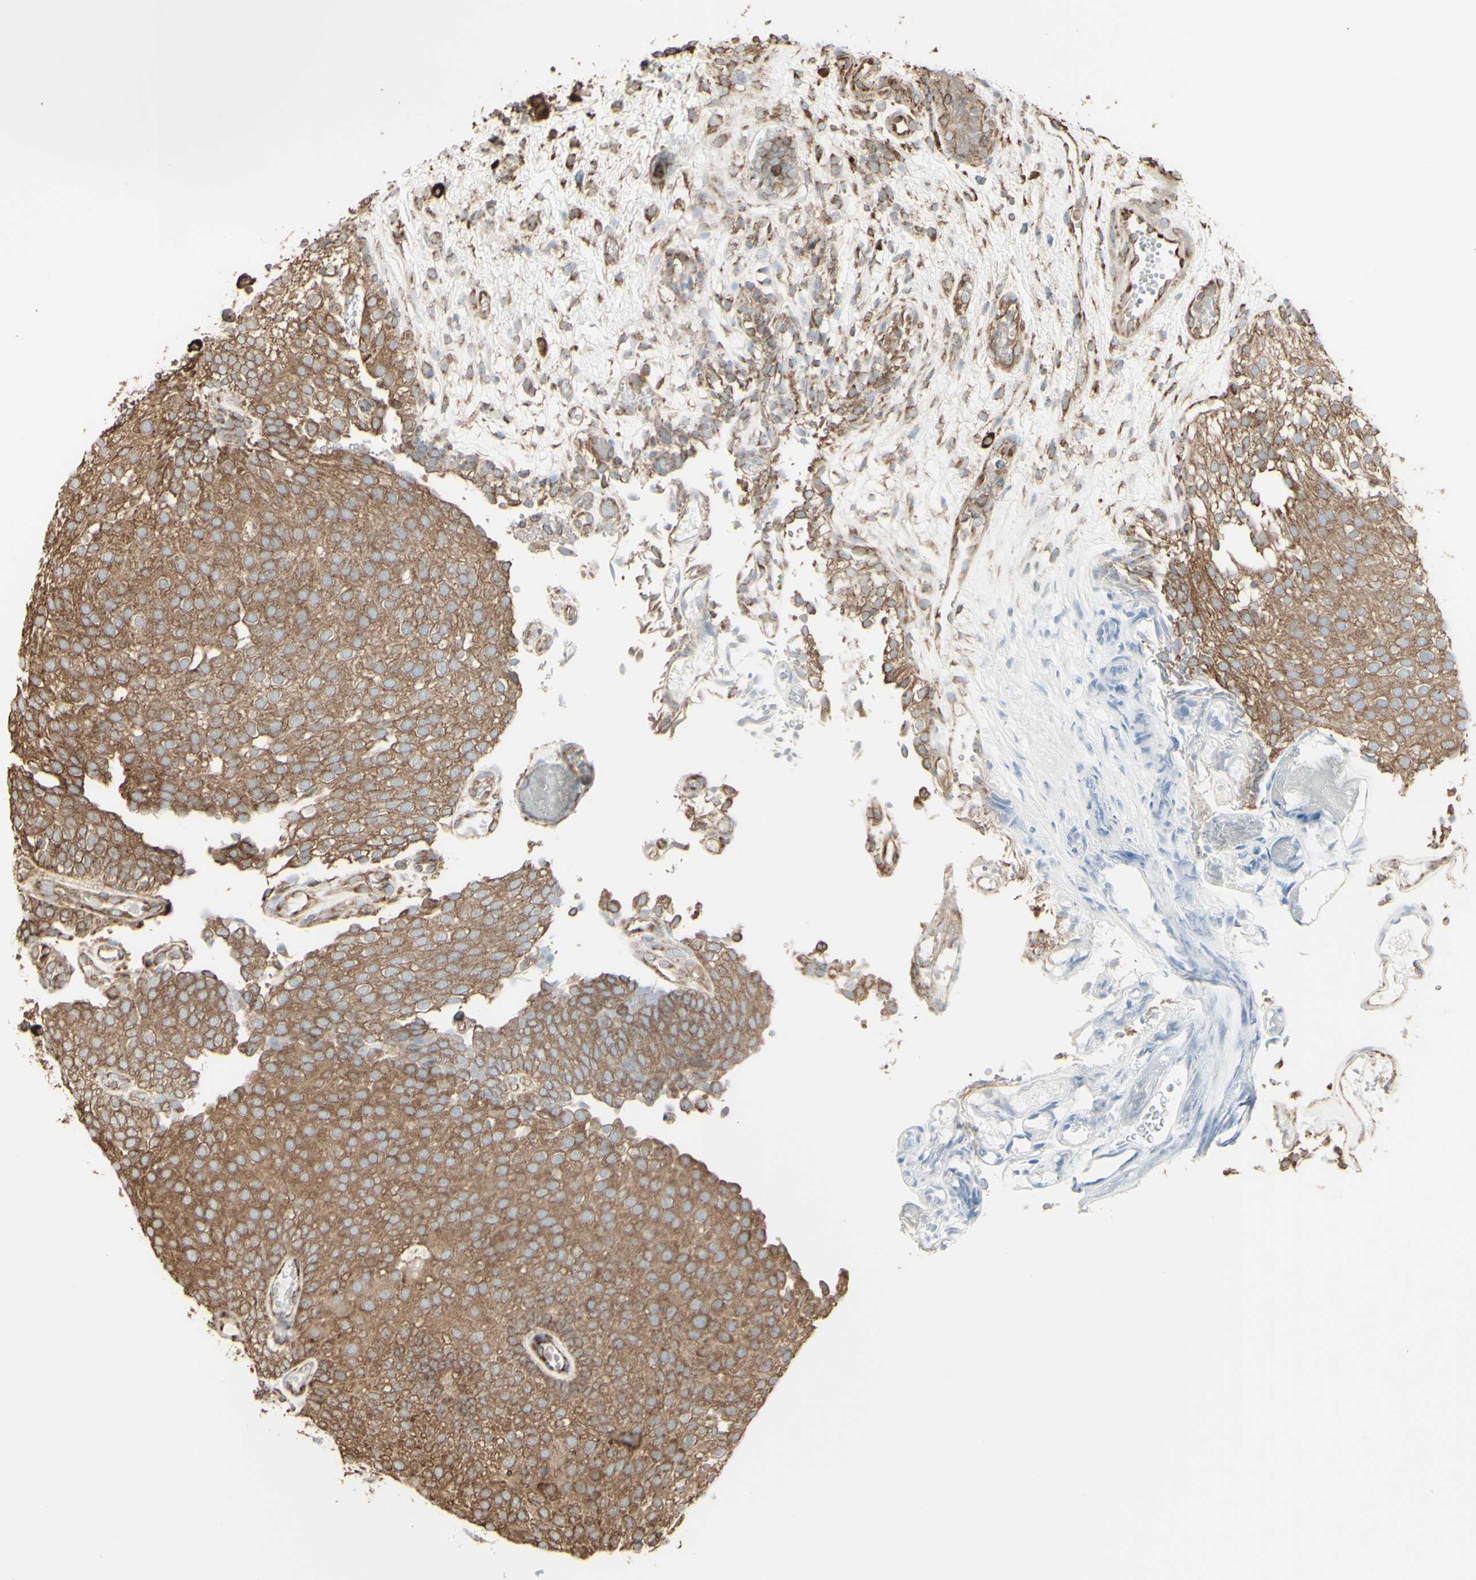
{"staining": {"intensity": "moderate", "quantity": ">75%", "location": "cytoplasmic/membranous"}, "tissue": "urothelial cancer", "cell_type": "Tumor cells", "image_type": "cancer", "snomed": [{"axis": "morphology", "description": "Urothelial carcinoma, Low grade"}, {"axis": "topography", "description": "Urinary bladder"}], "caption": "Urothelial cancer stained with IHC exhibits moderate cytoplasmic/membranous positivity in about >75% of tumor cells.", "gene": "EEF1B2", "patient": {"sex": "male", "age": 78}}